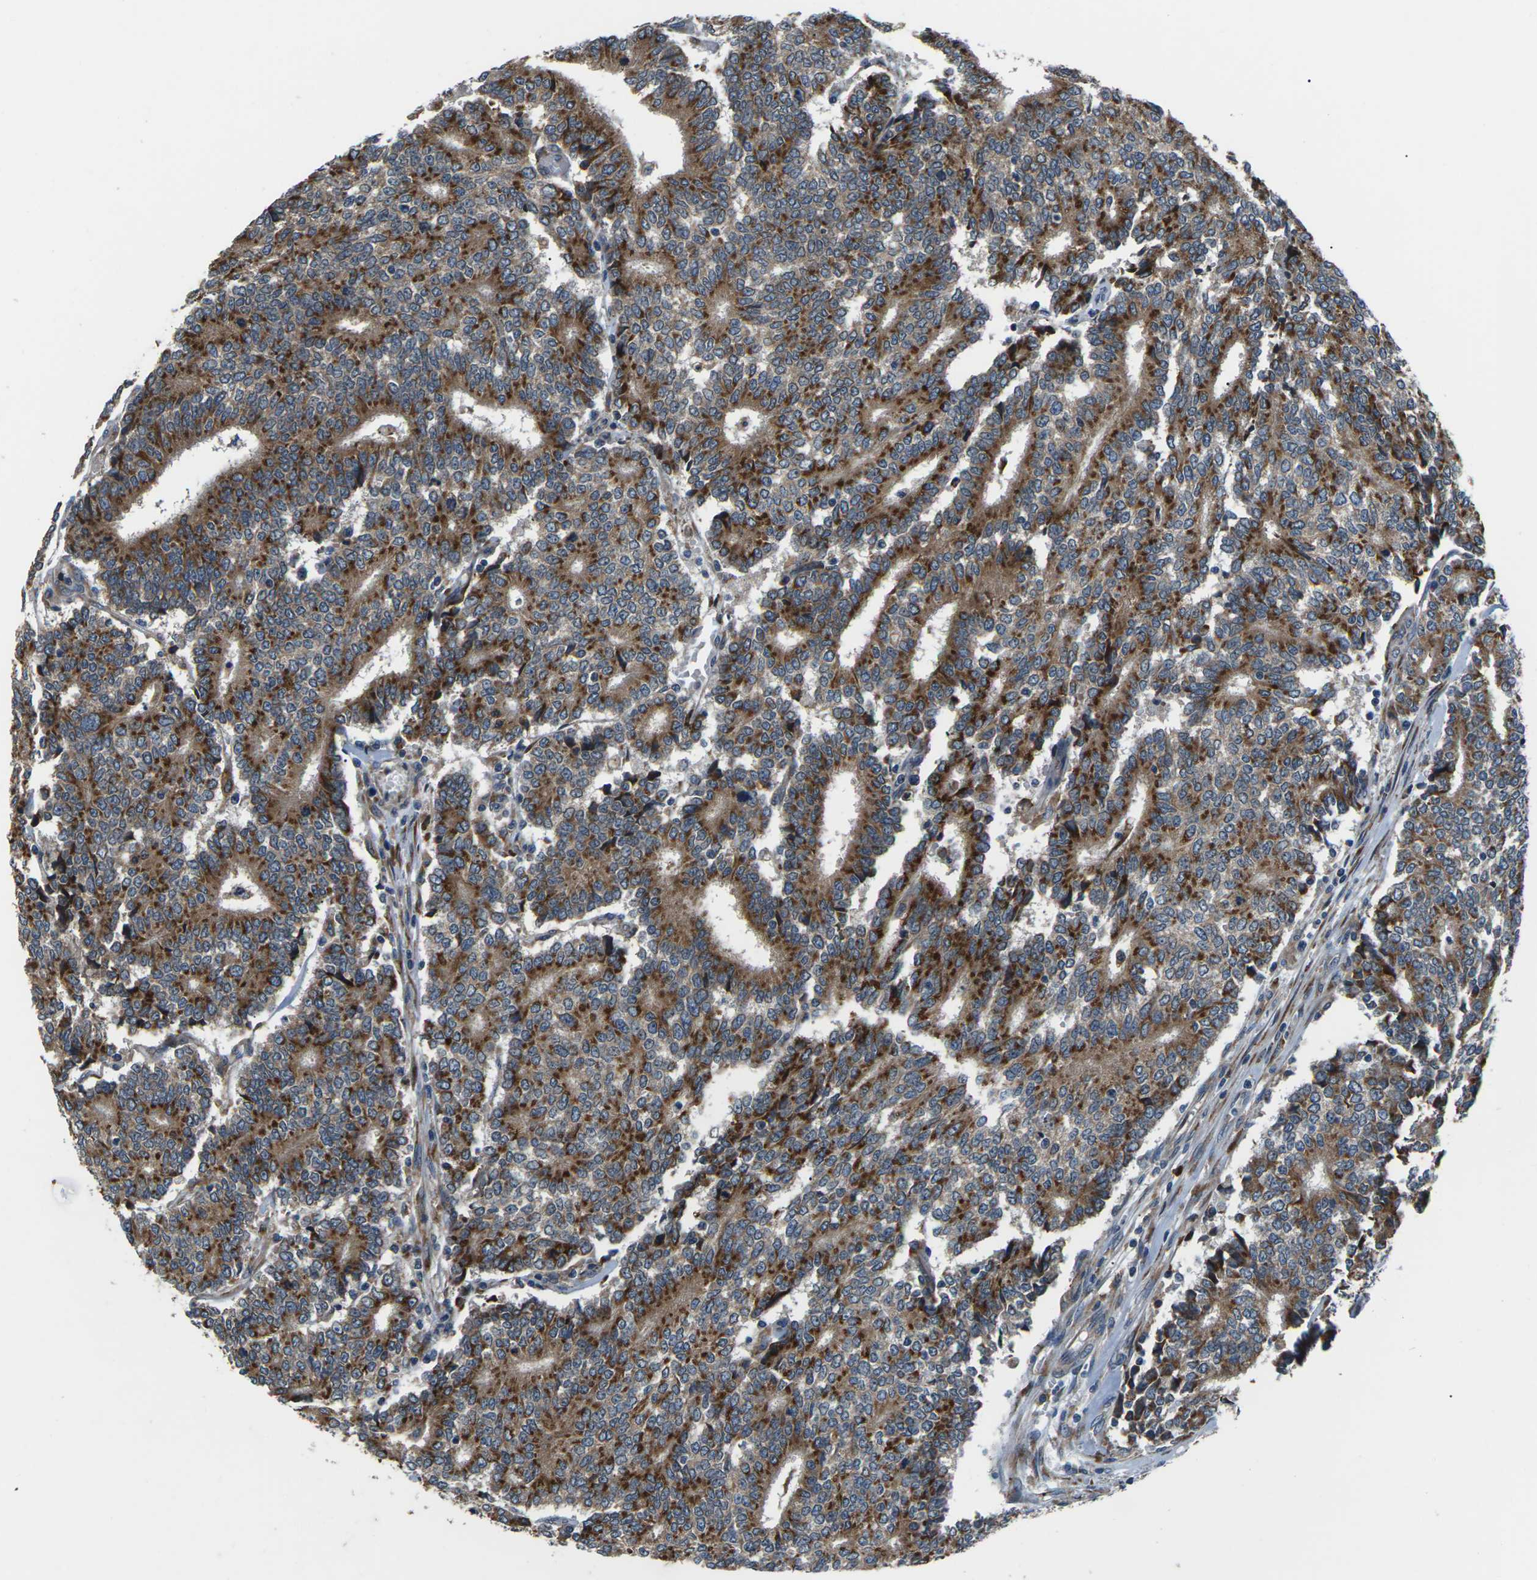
{"staining": {"intensity": "strong", "quantity": ">75%", "location": "cytoplasmic/membranous"}, "tissue": "prostate cancer", "cell_type": "Tumor cells", "image_type": "cancer", "snomed": [{"axis": "morphology", "description": "Normal tissue, NOS"}, {"axis": "morphology", "description": "Adenocarcinoma, High grade"}, {"axis": "topography", "description": "Prostate"}, {"axis": "topography", "description": "Seminal veicle"}], "caption": "IHC photomicrograph of prostate cancer (adenocarcinoma (high-grade)) stained for a protein (brown), which reveals high levels of strong cytoplasmic/membranous expression in approximately >75% of tumor cells.", "gene": "GABRP", "patient": {"sex": "male", "age": 55}}